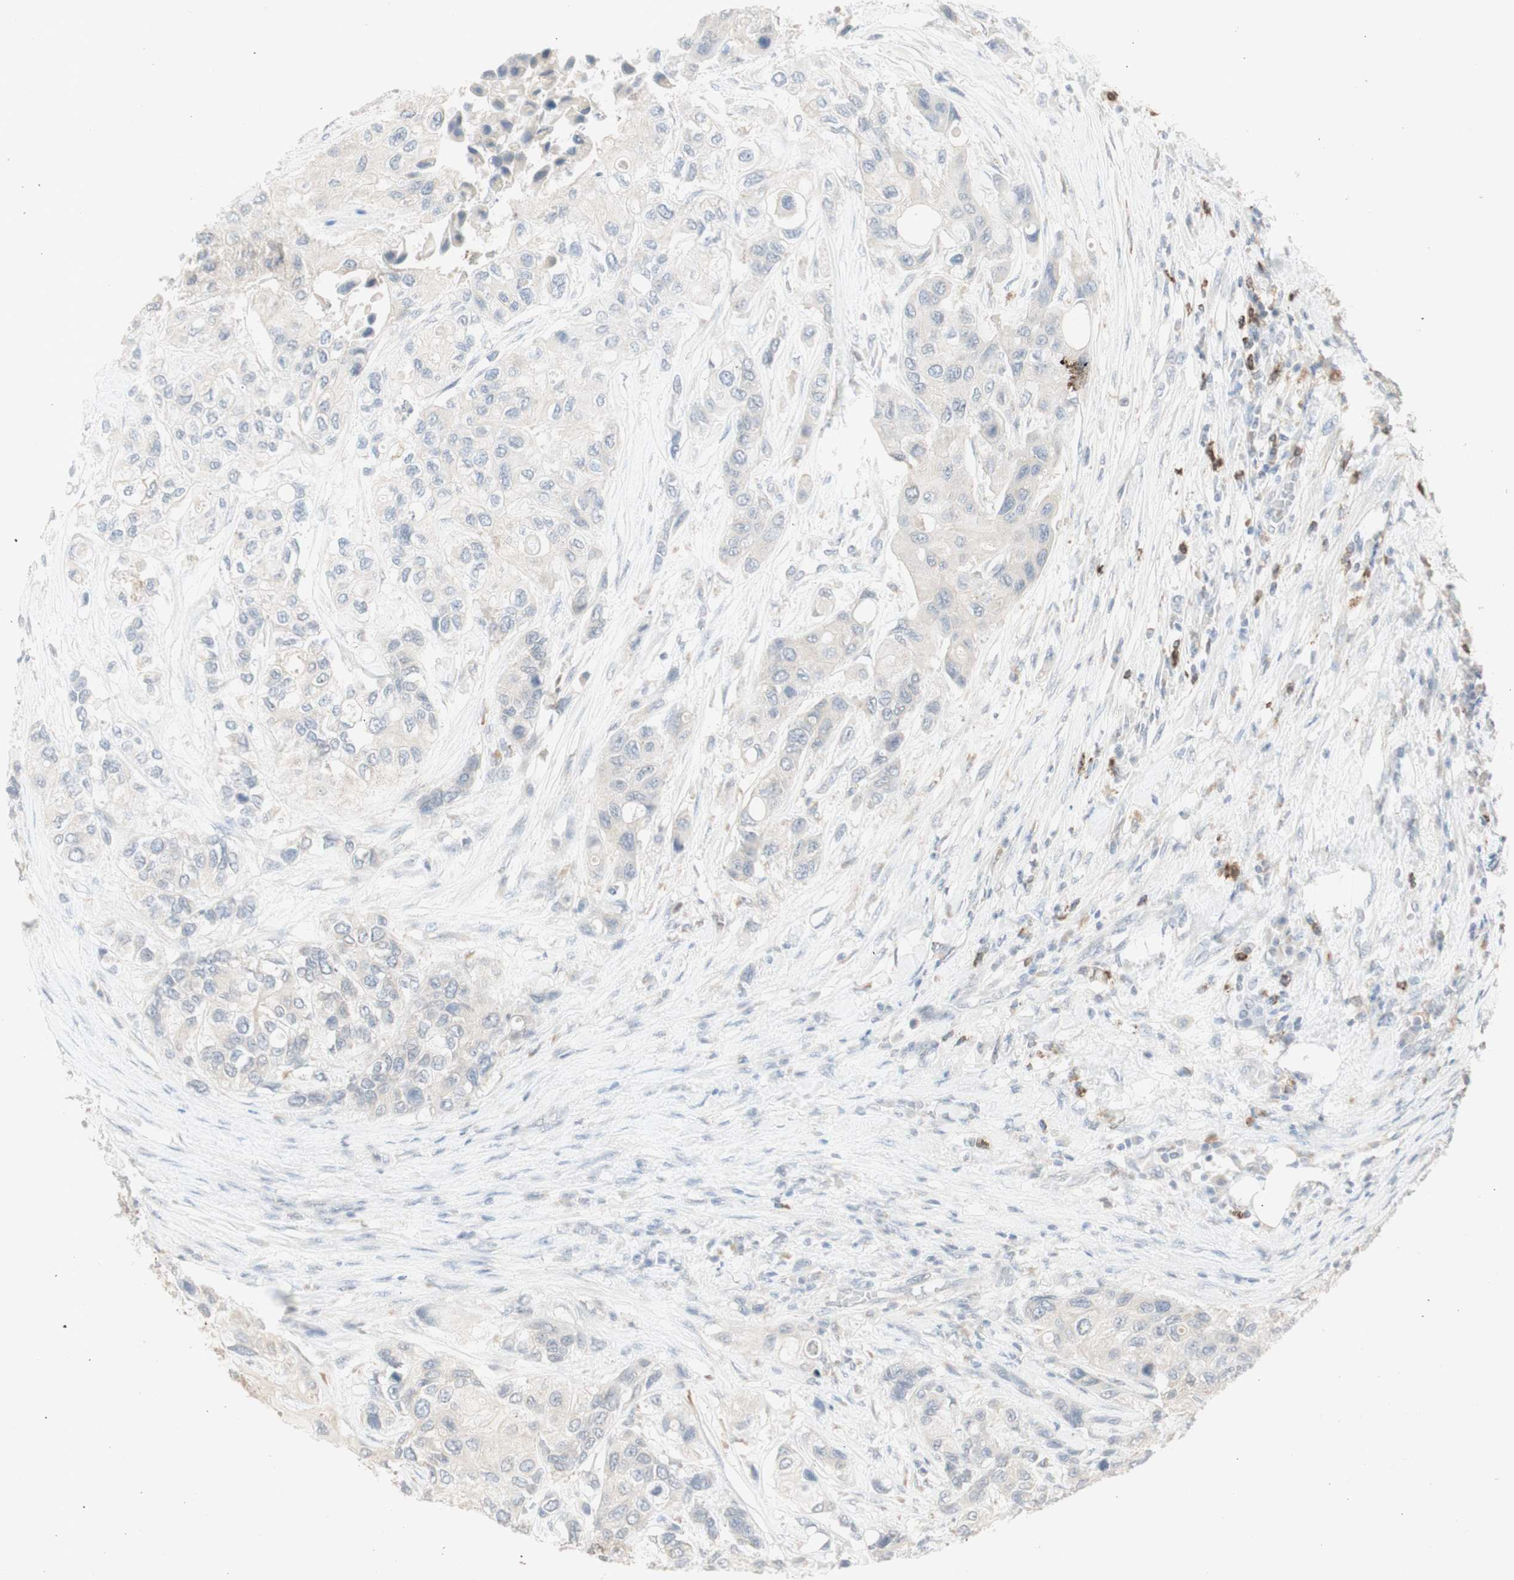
{"staining": {"intensity": "negative", "quantity": "none", "location": "none"}, "tissue": "urothelial cancer", "cell_type": "Tumor cells", "image_type": "cancer", "snomed": [{"axis": "morphology", "description": "Urothelial carcinoma, High grade"}, {"axis": "topography", "description": "Urinary bladder"}], "caption": "Immunohistochemical staining of urothelial cancer shows no significant expression in tumor cells.", "gene": "ATP6V1B1", "patient": {"sex": "female", "age": 56}}